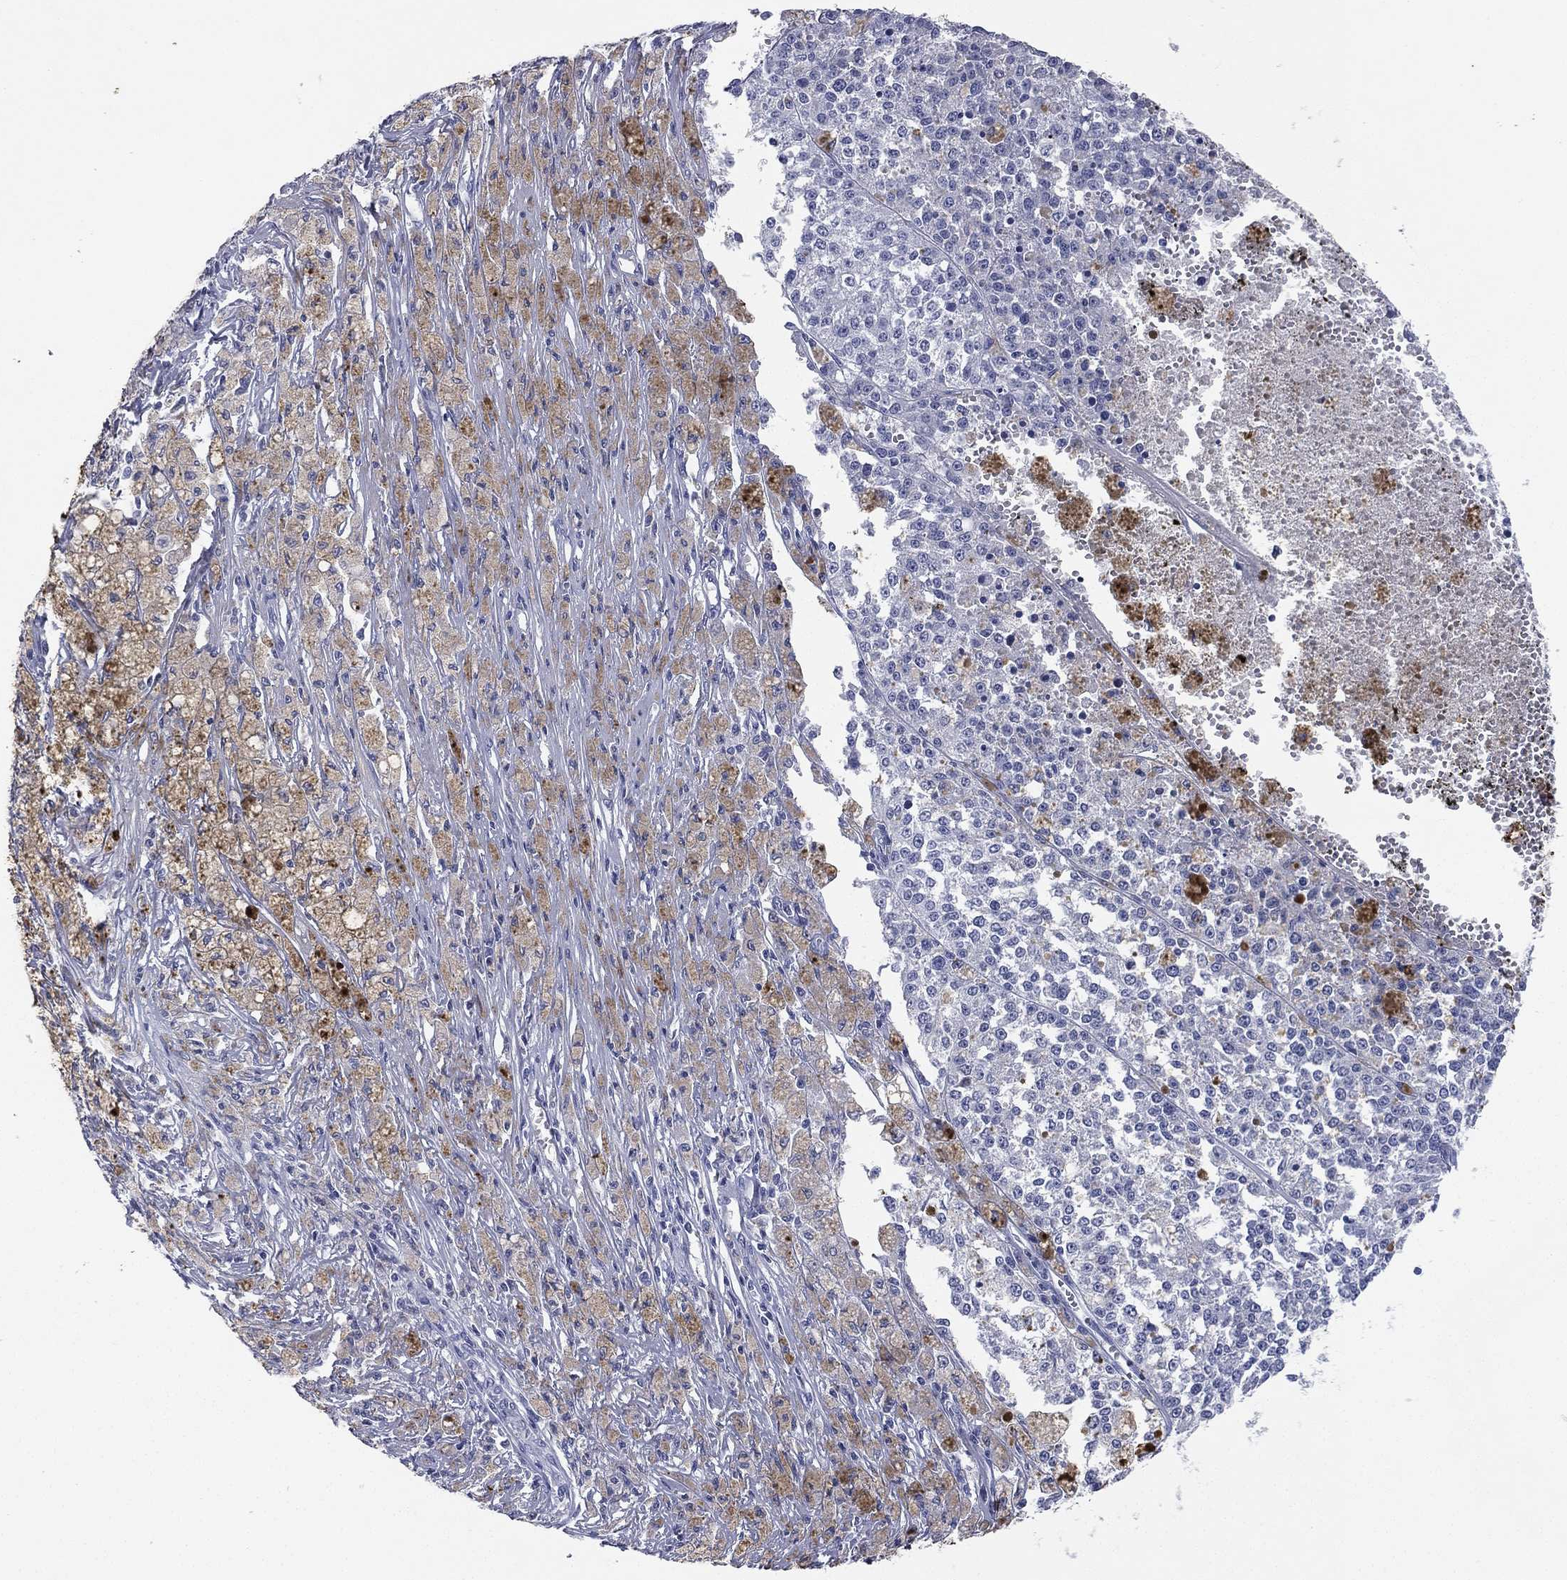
{"staining": {"intensity": "negative", "quantity": "none", "location": "none"}, "tissue": "melanoma", "cell_type": "Tumor cells", "image_type": "cancer", "snomed": [{"axis": "morphology", "description": "Malignant melanoma, Metastatic site"}, {"axis": "topography", "description": "Lymph node"}], "caption": "The image reveals no staining of tumor cells in melanoma.", "gene": "KRT7", "patient": {"sex": "female", "age": 64}}